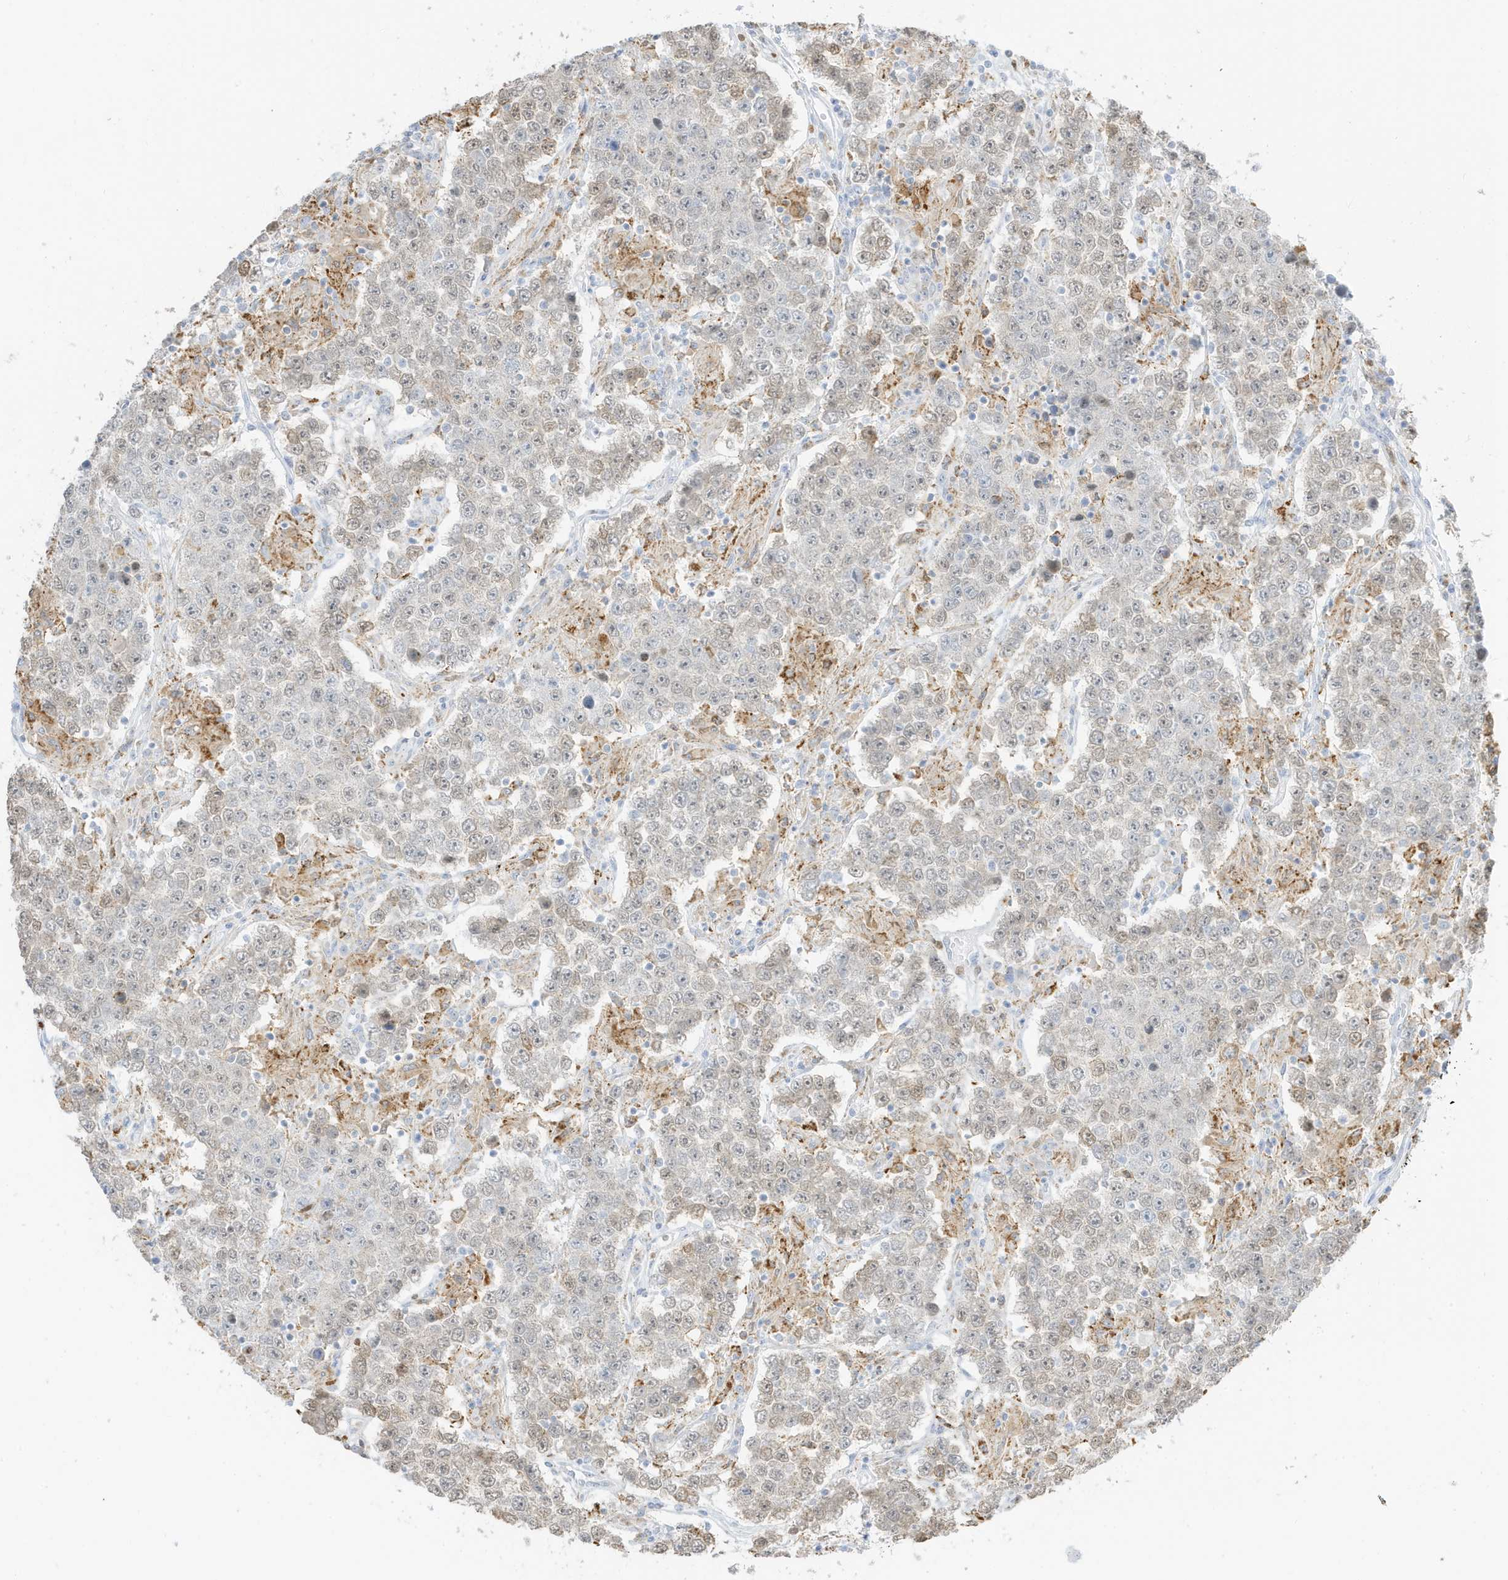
{"staining": {"intensity": "negative", "quantity": "none", "location": "none"}, "tissue": "testis cancer", "cell_type": "Tumor cells", "image_type": "cancer", "snomed": [{"axis": "morphology", "description": "Normal tissue, NOS"}, {"axis": "morphology", "description": "Urothelial carcinoma, High grade"}, {"axis": "morphology", "description": "Seminoma, NOS"}, {"axis": "morphology", "description": "Carcinoma, Embryonal, NOS"}, {"axis": "topography", "description": "Urinary bladder"}, {"axis": "topography", "description": "Testis"}], "caption": "Immunohistochemistry (IHC) of testis embryonal carcinoma demonstrates no expression in tumor cells.", "gene": "GCA", "patient": {"sex": "male", "age": 41}}